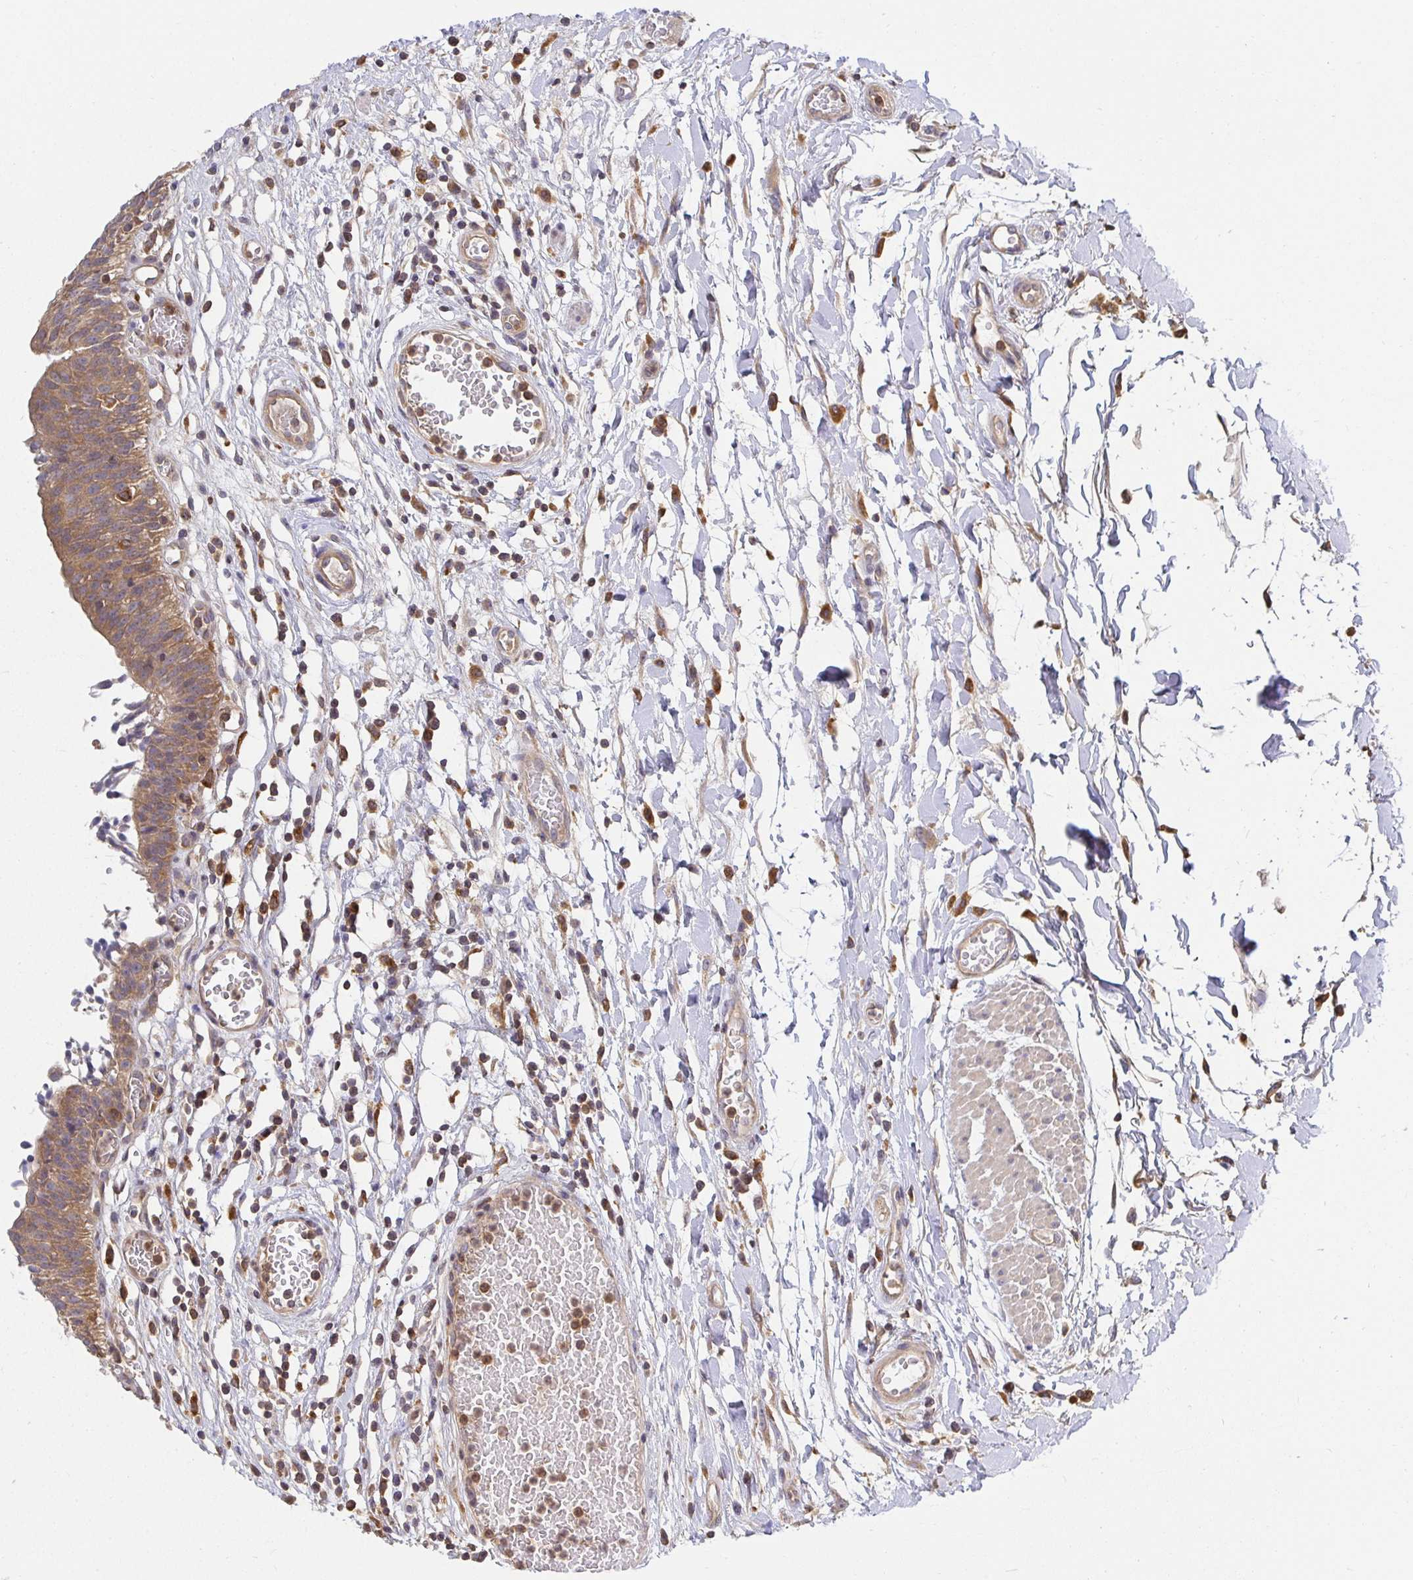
{"staining": {"intensity": "moderate", "quantity": ">75%", "location": "cytoplasmic/membranous"}, "tissue": "urinary bladder", "cell_type": "Urothelial cells", "image_type": "normal", "snomed": [{"axis": "morphology", "description": "Normal tissue, NOS"}, {"axis": "topography", "description": "Urinary bladder"}], "caption": "A photomicrograph of urinary bladder stained for a protein reveals moderate cytoplasmic/membranous brown staining in urothelial cells. Nuclei are stained in blue.", "gene": "ATP6V1F", "patient": {"sex": "male", "age": 64}}